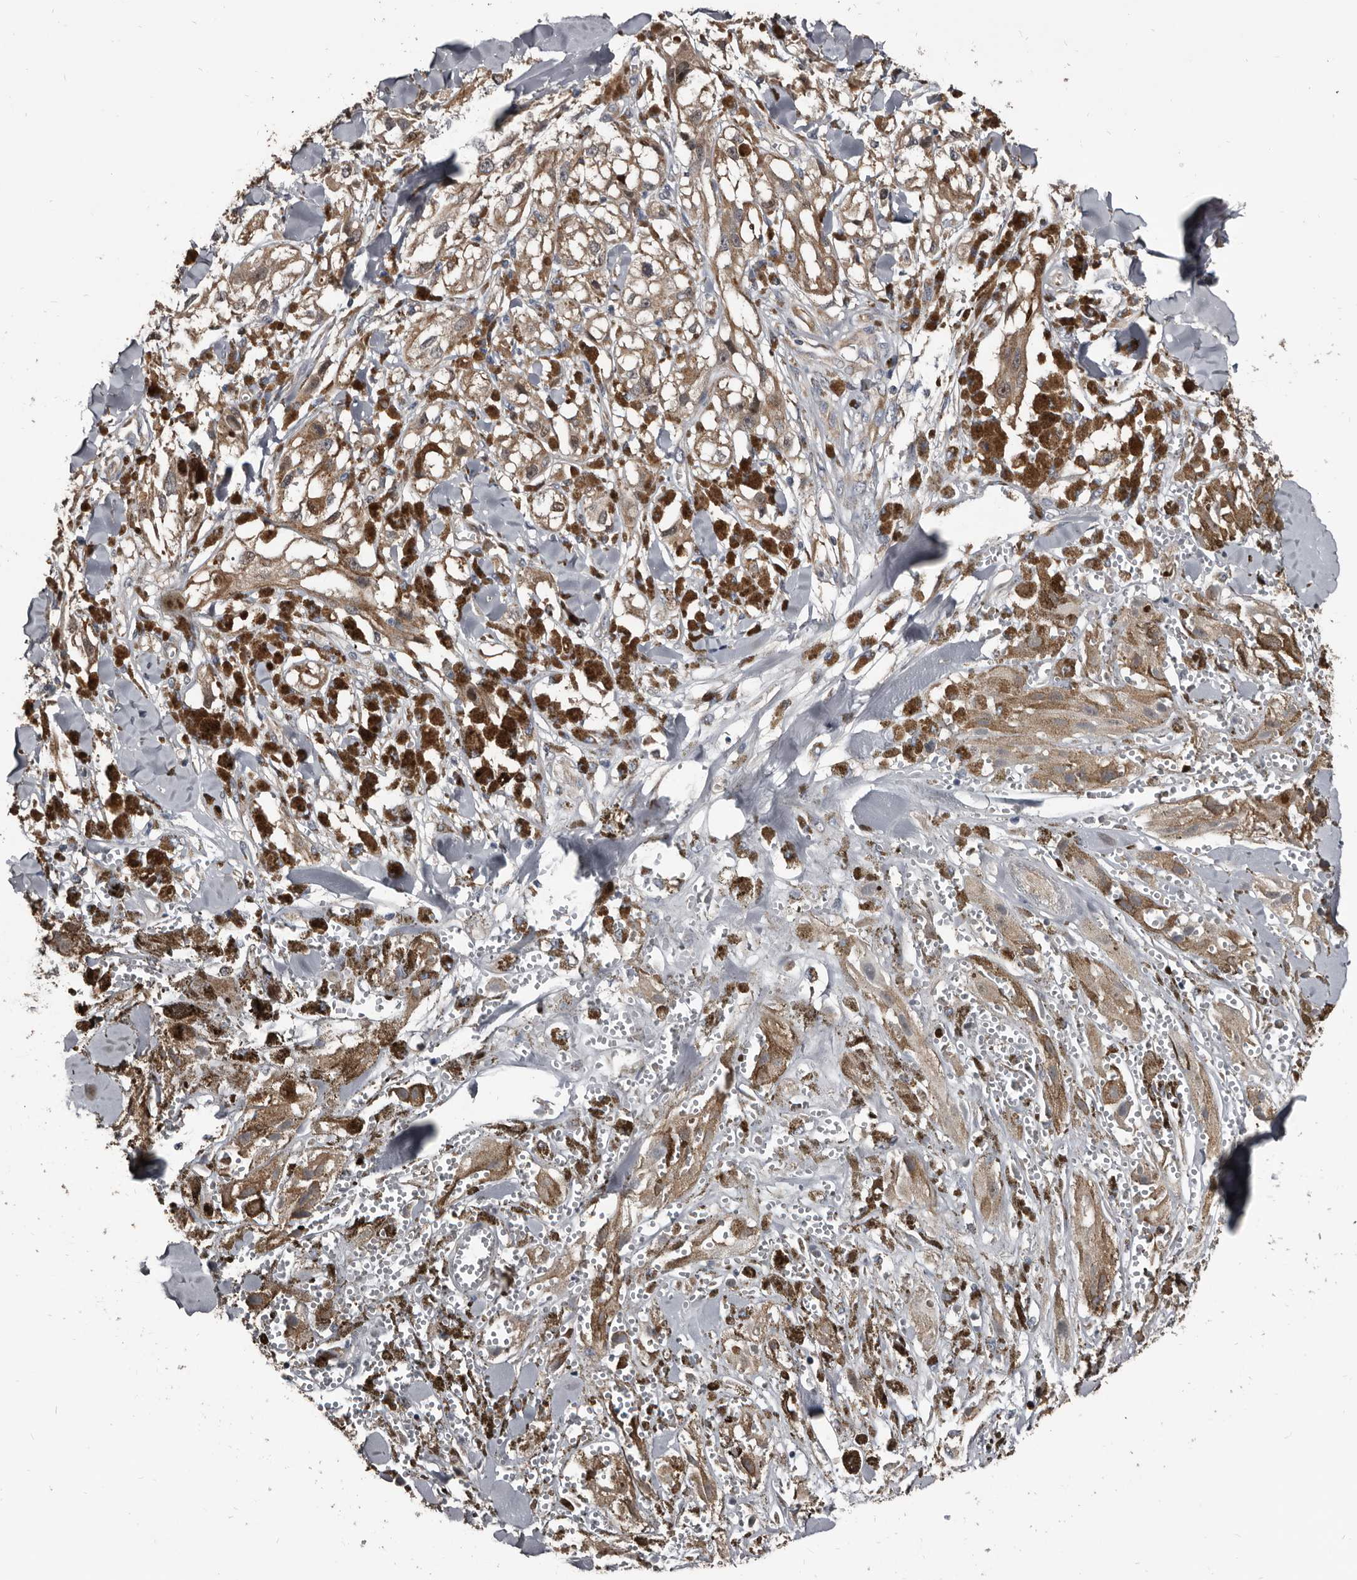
{"staining": {"intensity": "moderate", "quantity": ">75%", "location": "cytoplasmic/membranous"}, "tissue": "melanoma", "cell_type": "Tumor cells", "image_type": "cancer", "snomed": [{"axis": "morphology", "description": "Malignant melanoma, NOS"}, {"axis": "topography", "description": "Skin"}], "caption": "The image shows a brown stain indicating the presence of a protein in the cytoplasmic/membranous of tumor cells in melanoma.", "gene": "DHPS", "patient": {"sex": "male", "age": 88}}